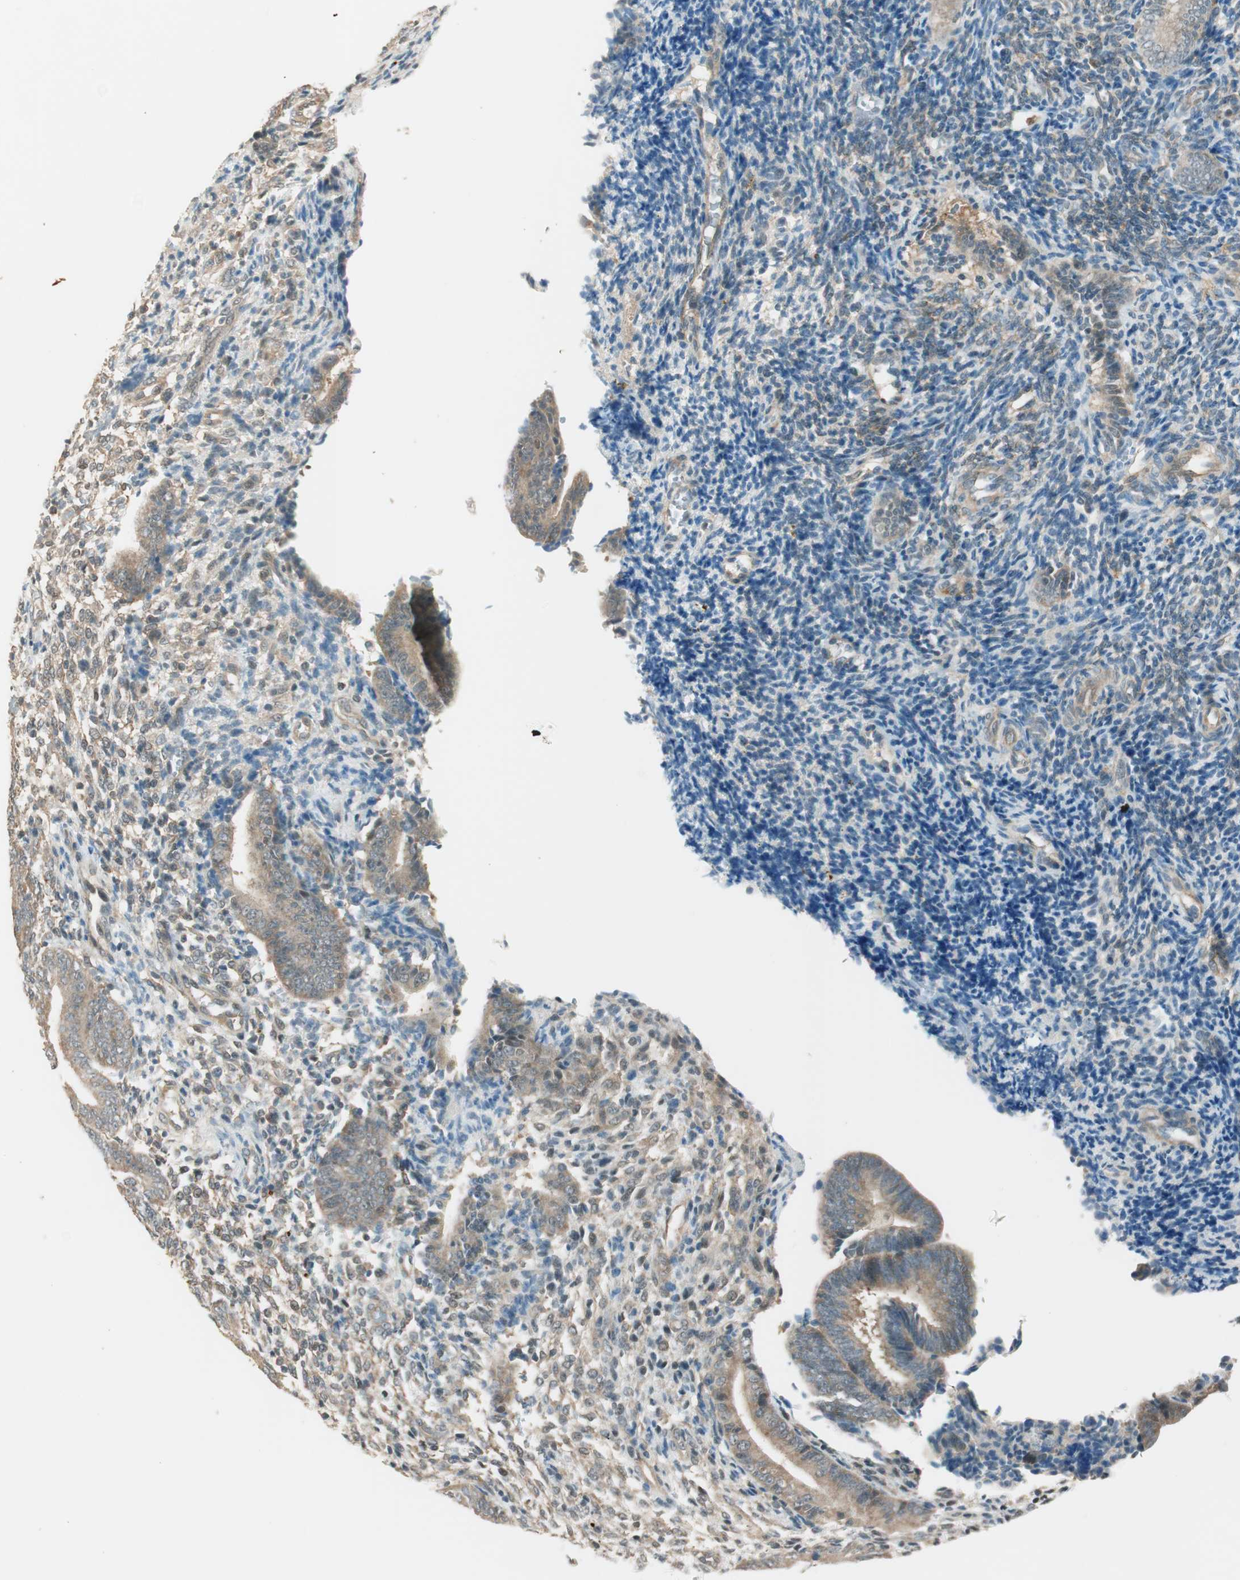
{"staining": {"intensity": "weak", "quantity": "25%-75%", "location": "cytoplasmic/membranous"}, "tissue": "endometrium", "cell_type": "Cells in endometrial stroma", "image_type": "normal", "snomed": [{"axis": "morphology", "description": "Normal tissue, NOS"}, {"axis": "topography", "description": "Uterus"}, {"axis": "topography", "description": "Endometrium"}], "caption": "Immunohistochemical staining of benign endometrium shows 25%-75% levels of weak cytoplasmic/membranous protein staining in about 25%-75% of cells in endometrial stroma. (Stains: DAB in brown, nuclei in blue, Microscopy: brightfield microscopy at high magnification).", "gene": "PSMD8", "patient": {"sex": "female", "age": 33}}